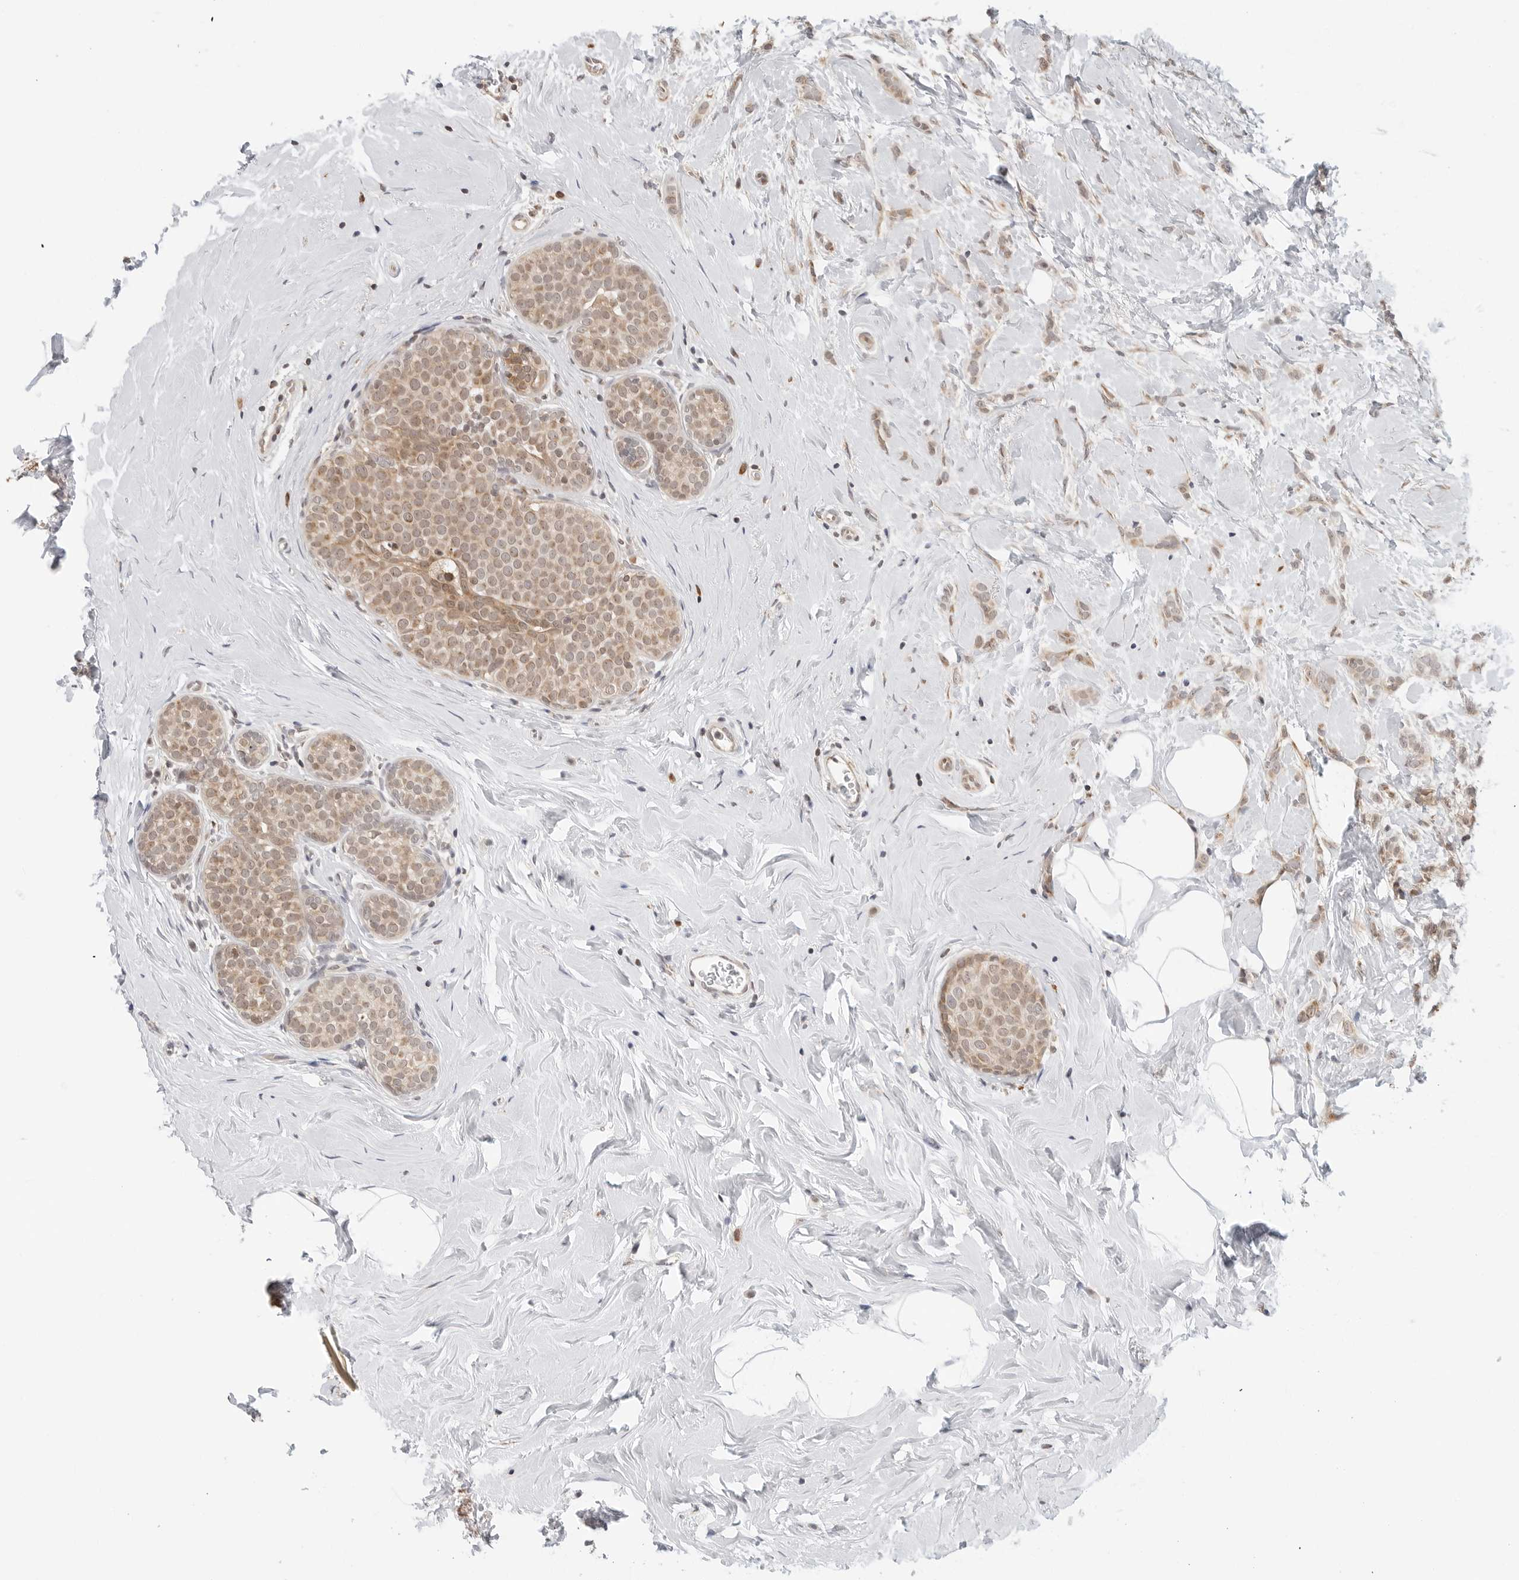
{"staining": {"intensity": "weak", "quantity": ">75%", "location": "cytoplasmic/membranous"}, "tissue": "breast cancer", "cell_type": "Tumor cells", "image_type": "cancer", "snomed": [{"axis": "morphology", "description": "Lobular carcinoma, in situ"}, {"axis": "morphology", "description": "Lobular carcinoma"}, {"axis": "topography", "description": "Breast"}], "caption": "A histopathology image of breast cancer stained for a protein exhibits weak cytoplasmic/membranous brown staining in tumor cells.", "gene": "POLR3GL", "patient": {"sex": "female", "age": 41}}